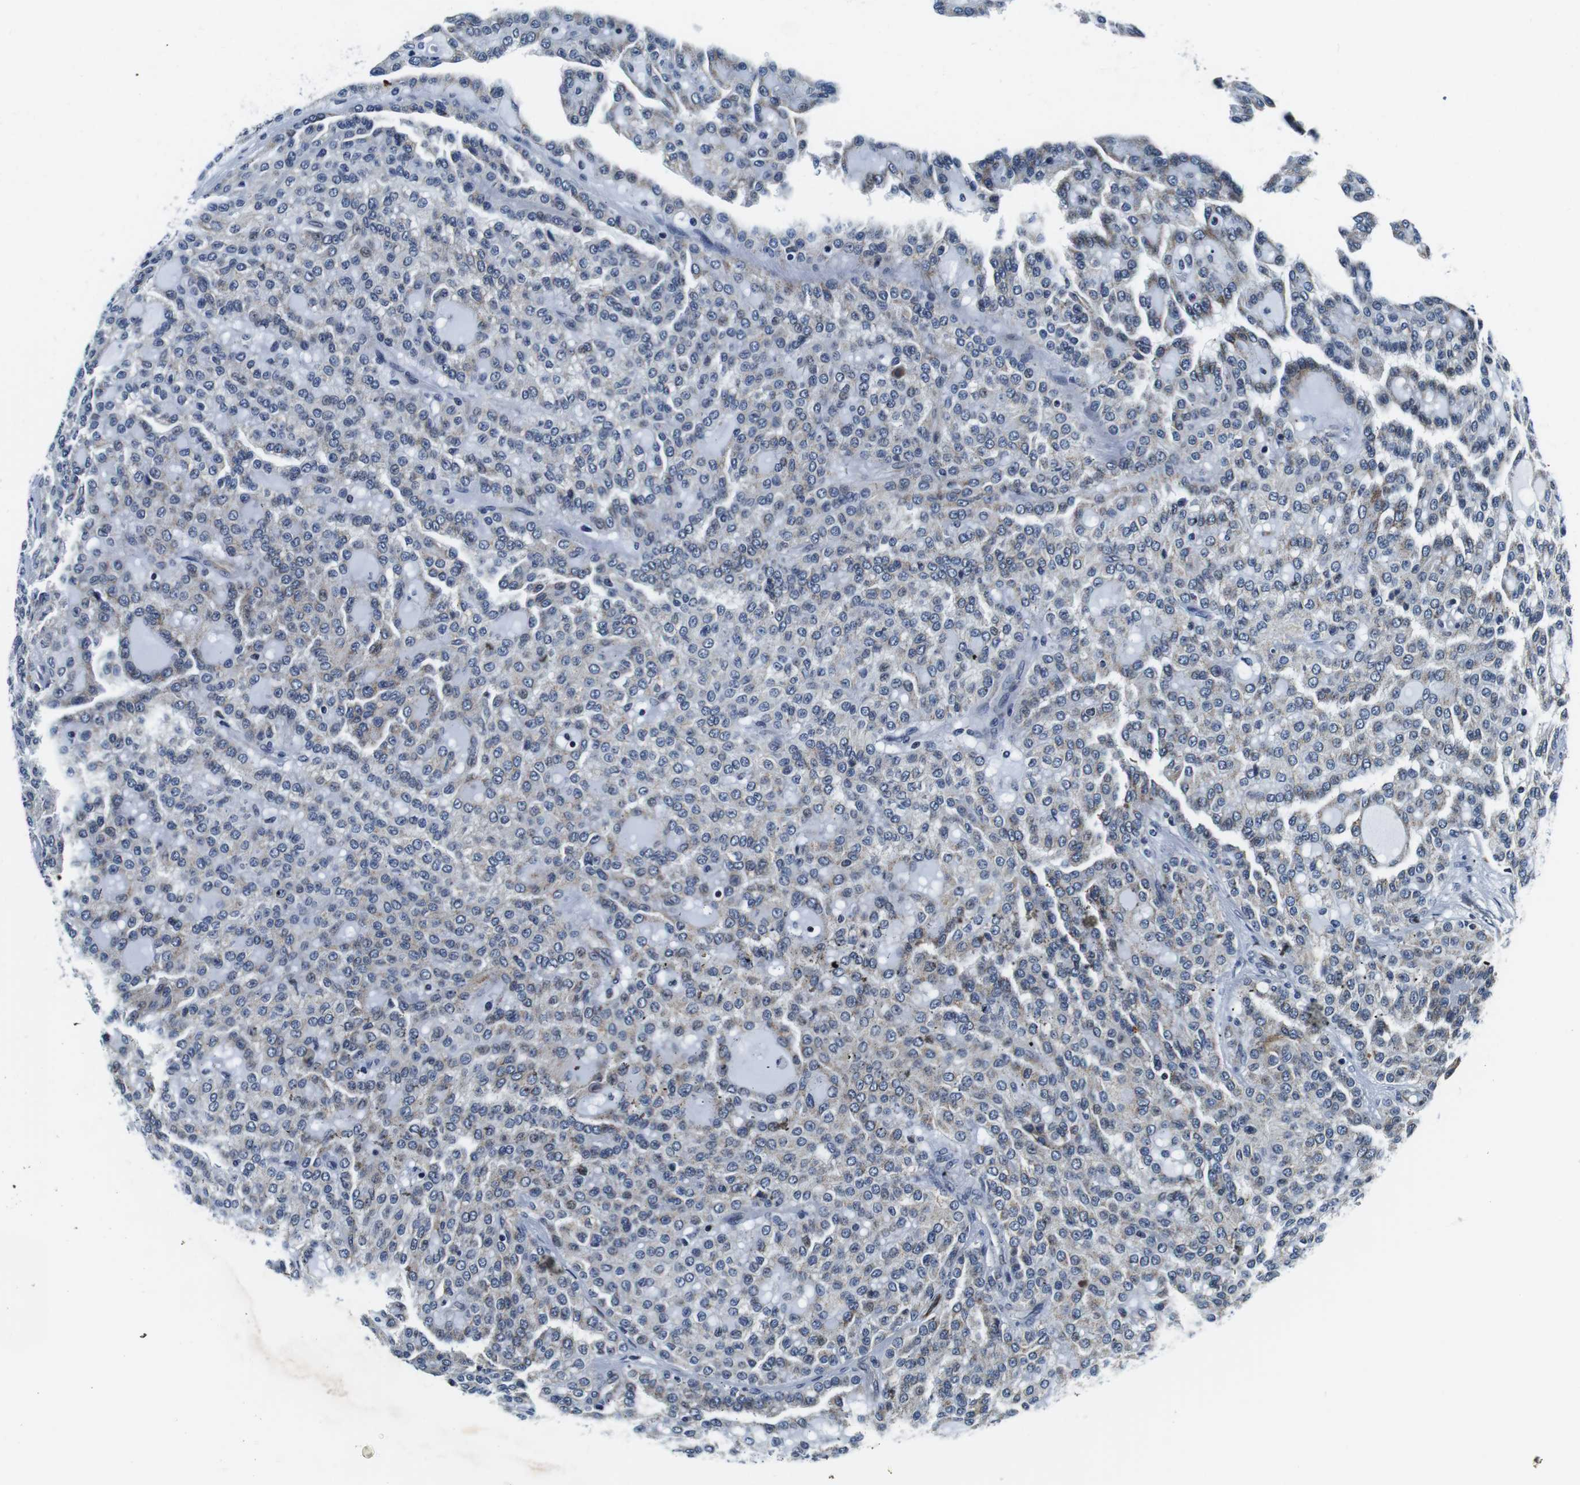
{"staining": {"intensity": "weak", "quantity": "25%-75%", "location": "cytoplasmic/membranous"}, "tissue": "renal cancer", "cell_type": "Tumor cells", "image_type": "cancer", "snomed": [{"axis": "morphology", "description": "Adenocarcinoma, NOS"}, {"axis": "topography", "description": "Kidney"}], "caption": "Immunohistochemical staining of adenocarcinoma (renal) reveals low levels of weak cytoplasmic/membranous protein expression in approximately 25%-75% of tumor cells. The protein of interest is shown in brown color, while the nuclei are stained blue.", "gene": "FAR2", "patient": {"sex": "male", "age": 63}}